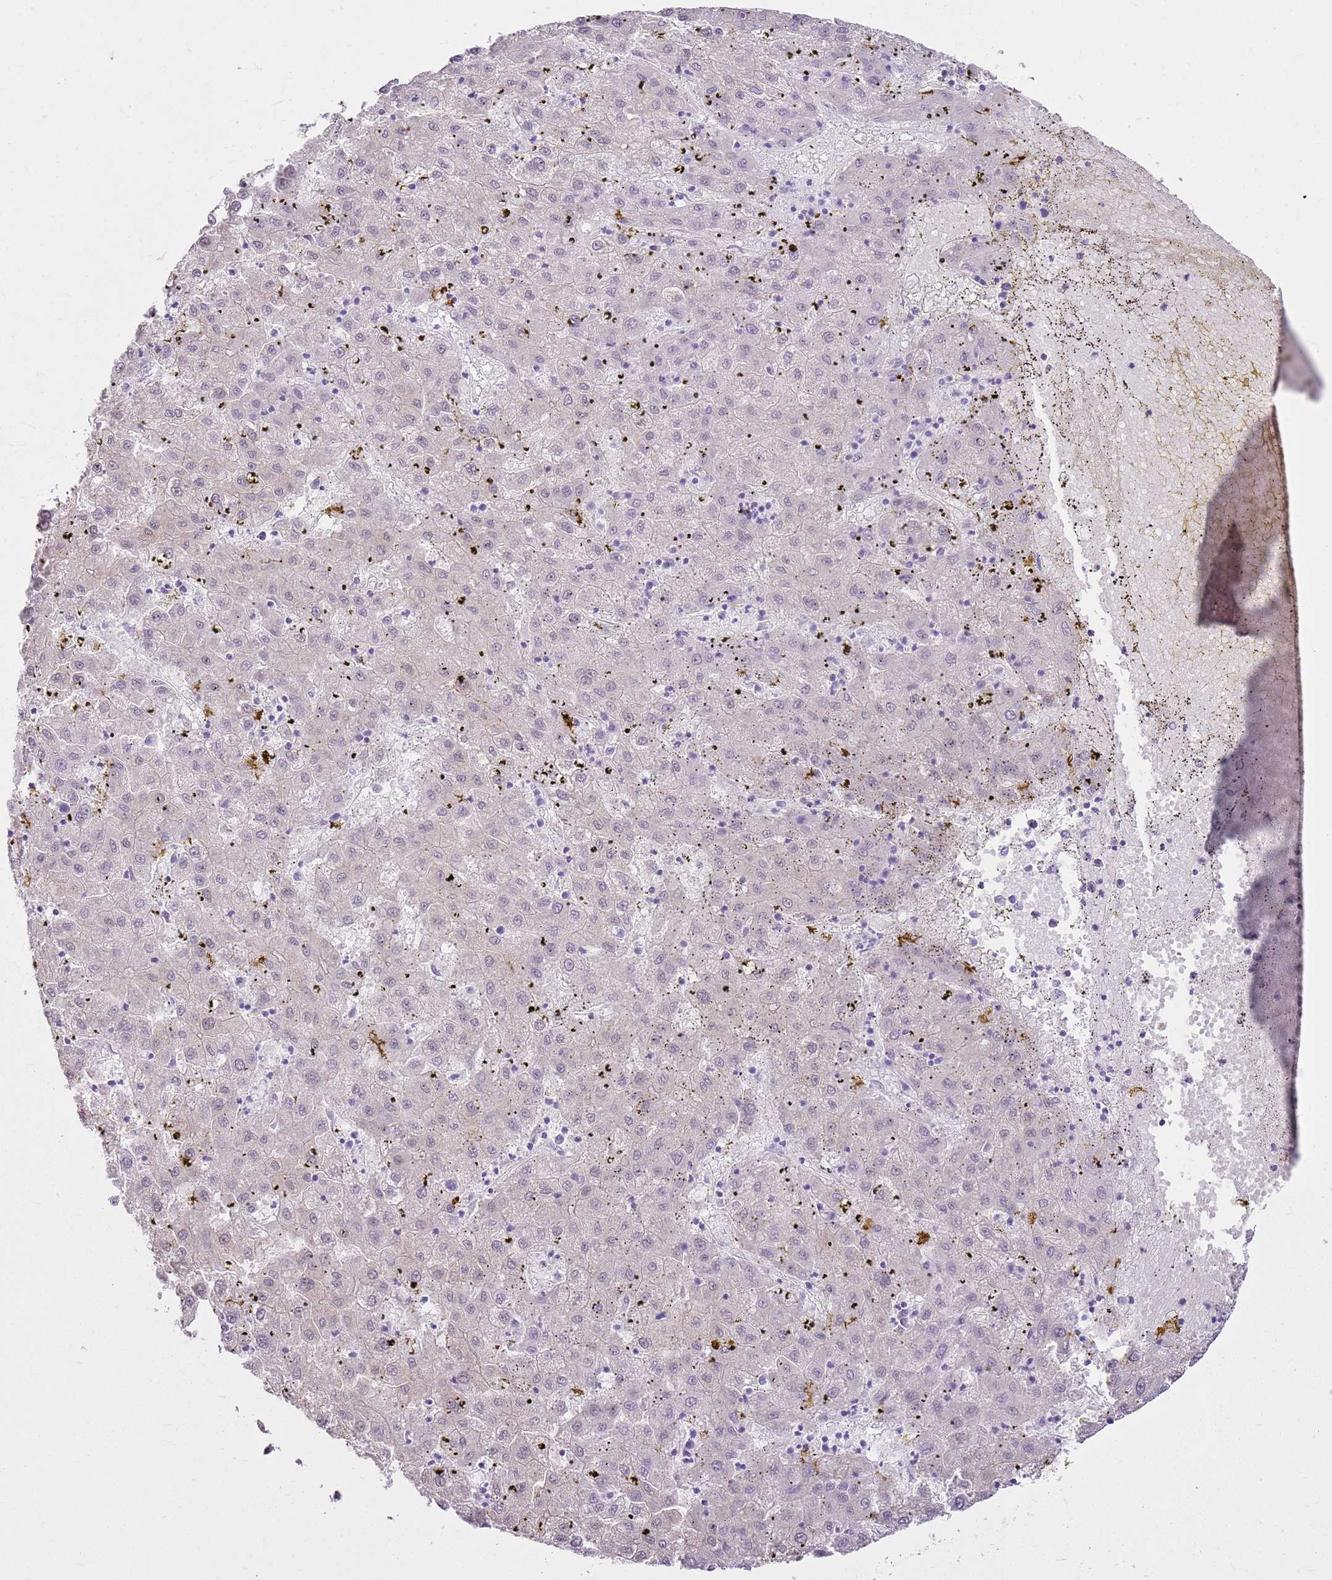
{"staining": {"intensity": "negative", "quantity": "none", "location": "none"}, "tissue": "liver cancer", "cell_type": "Tumor cells", "image_type": "cancer", "snomed": [{"axis": "morphology", "description": "Carcinoma, Hepatocellular, NOS"}, {"axis": "topography", "description": "Liver"}], "caption": "There is no significant staining in tumor cells of hepatocellular carcinoma (liver).", "gene": "HSPB1", "patient": {"sex": "male", "age": 72}}